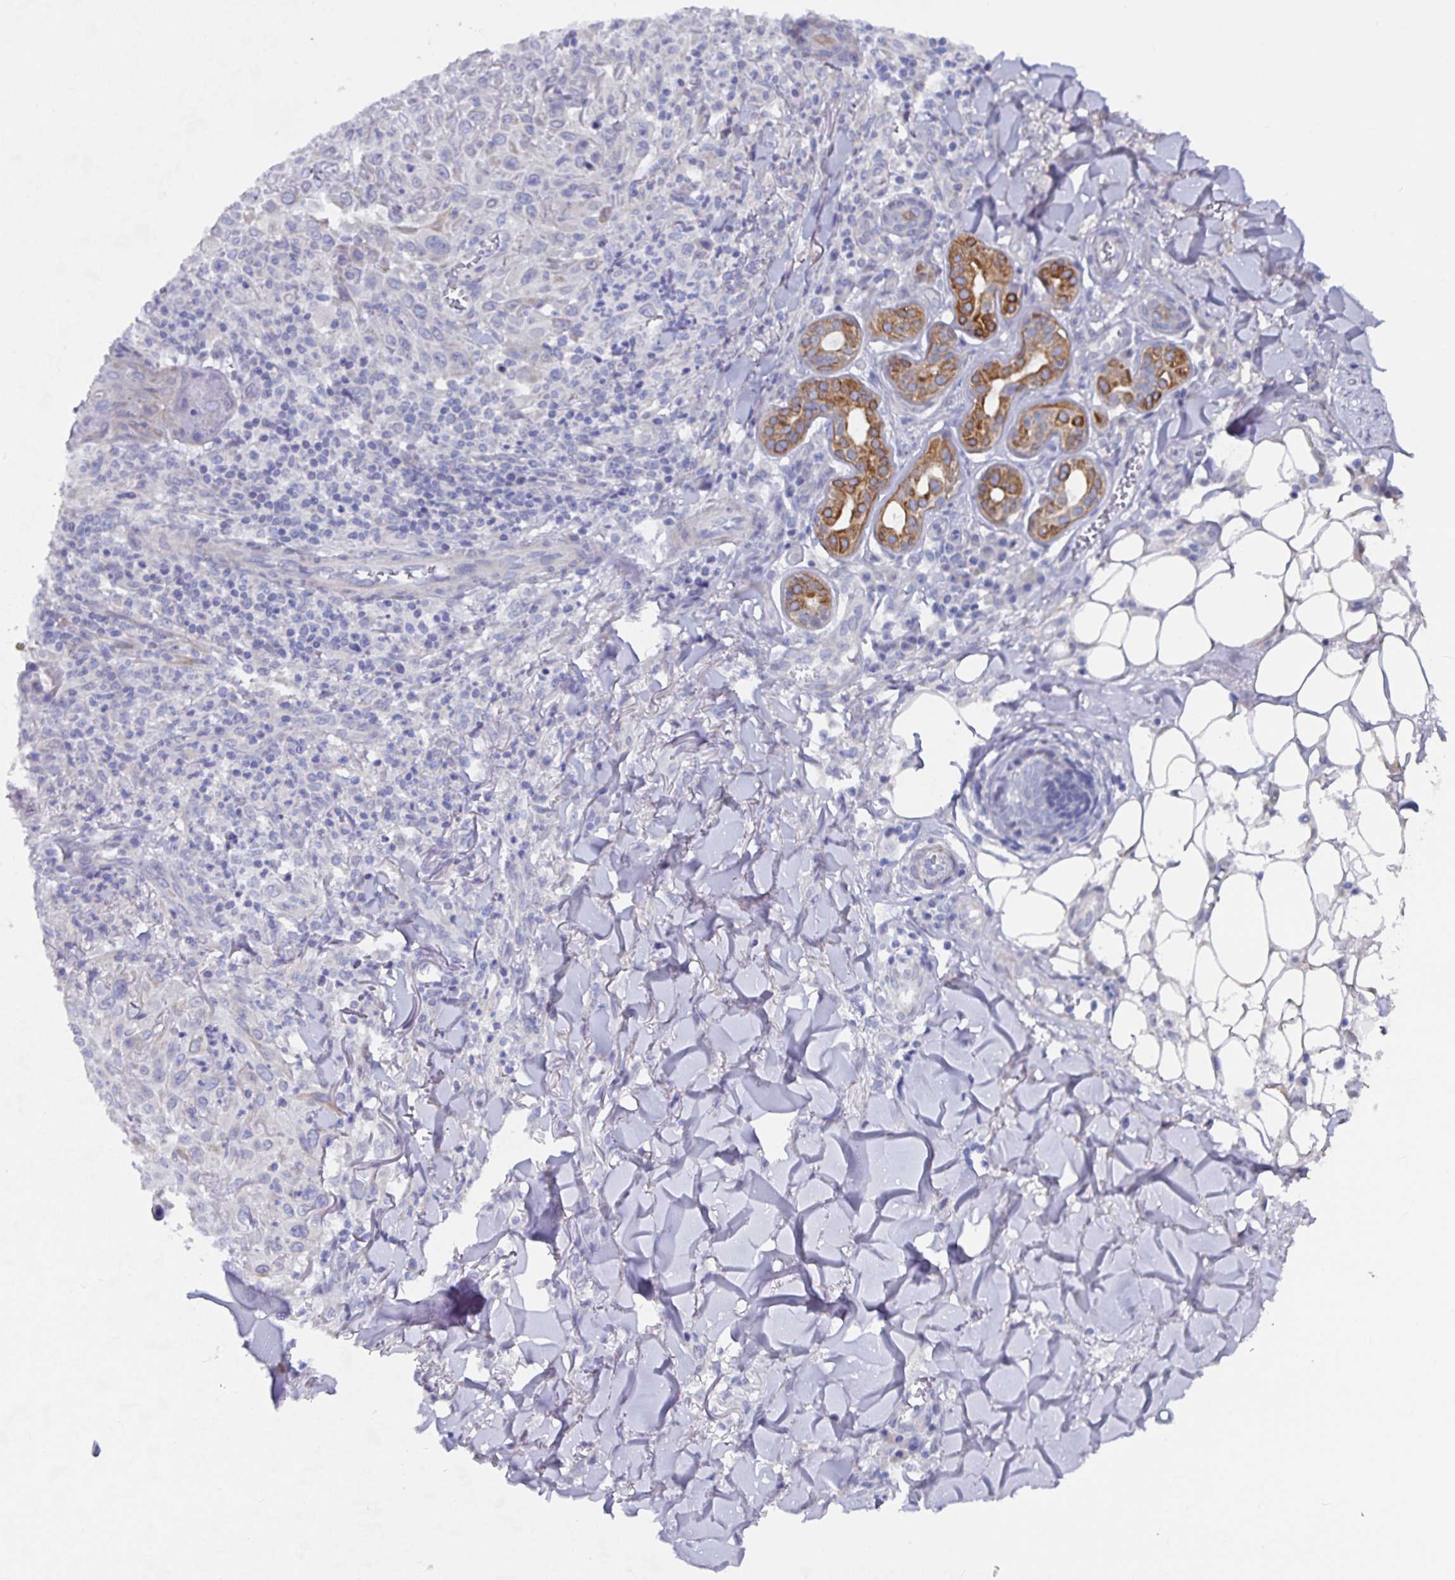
{"staining": {"intensity": "weak", "quantity": "<25%", "location": "cytoplasmic/membranous"}, "tissue": "skin cancer", "cell_type": "Tumor cells", "image_type": "cancer", "snomed": [{"axis": "morphology", "description": "Squamous cell carcinoma, NOS"}, {"axis": "topography", "description": "Skin"}], "caption": "This is a image of immunohistochemistry (IHC) staining of skin squamous cell carcinoma, which shows no positivity in tumor cells.", "gene": "ZIK1", "patient": {"sex": "male", "age": 75}}